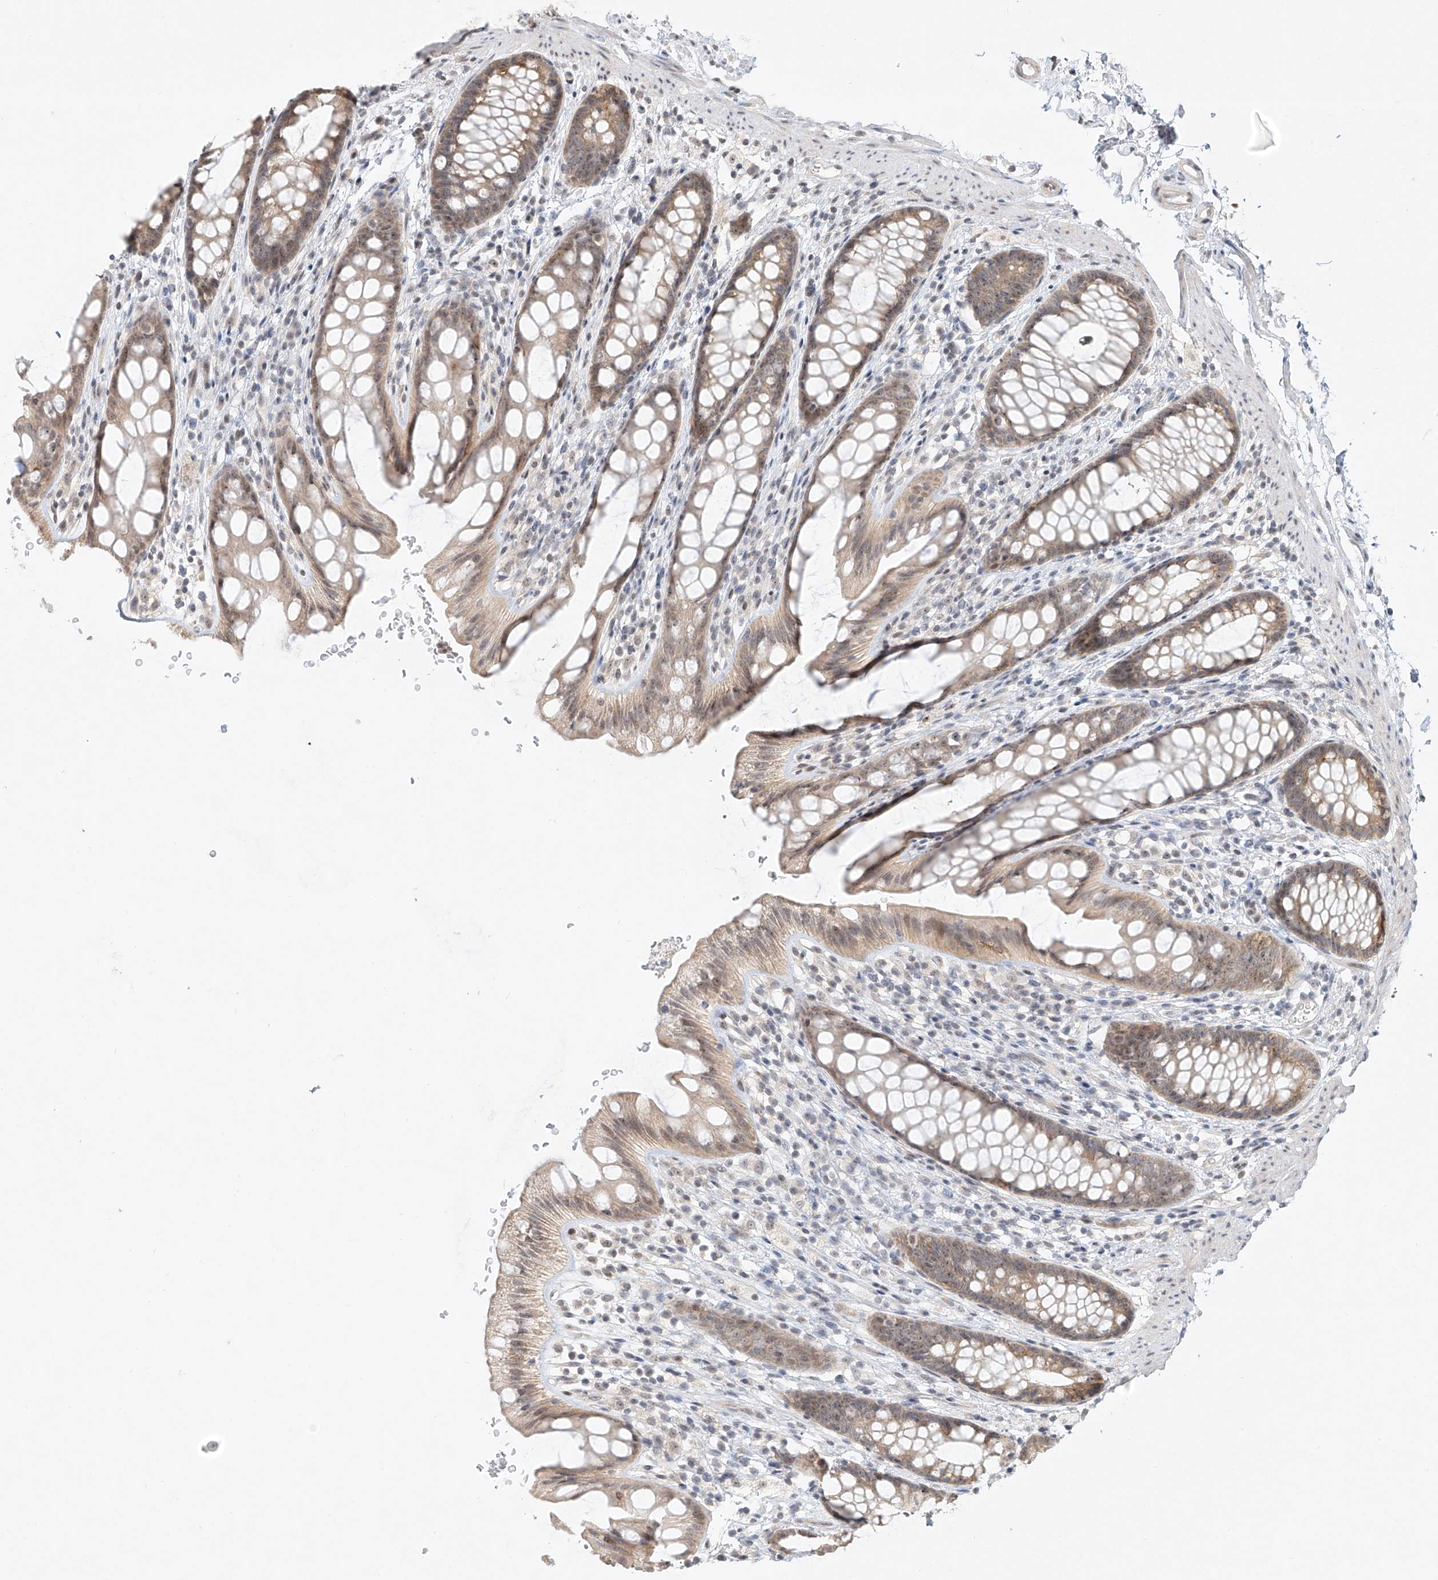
{"staining": {"intensity": "weak", "quantity": "25%-75%", "location": "cytoplasmic/membranous,nuclear"}, "tissue": "rectum", "cell_type": "Glandular cells", "image_type": "normal", "snomed": [{"axis": "morphology", "description": "Normal tissue, NOS"}, {"axis": "topography", "description": "Rectum"}], "caption": "High-power microscopy captured an immunohistochemistry (IHC) image of normal rectum, revealing weak cytoplasmic/membranous,nuclear expression in about 25%-75% of glandular cells.", "gene": "TASP1", "patient": {"sex": "female", "age": 65}}